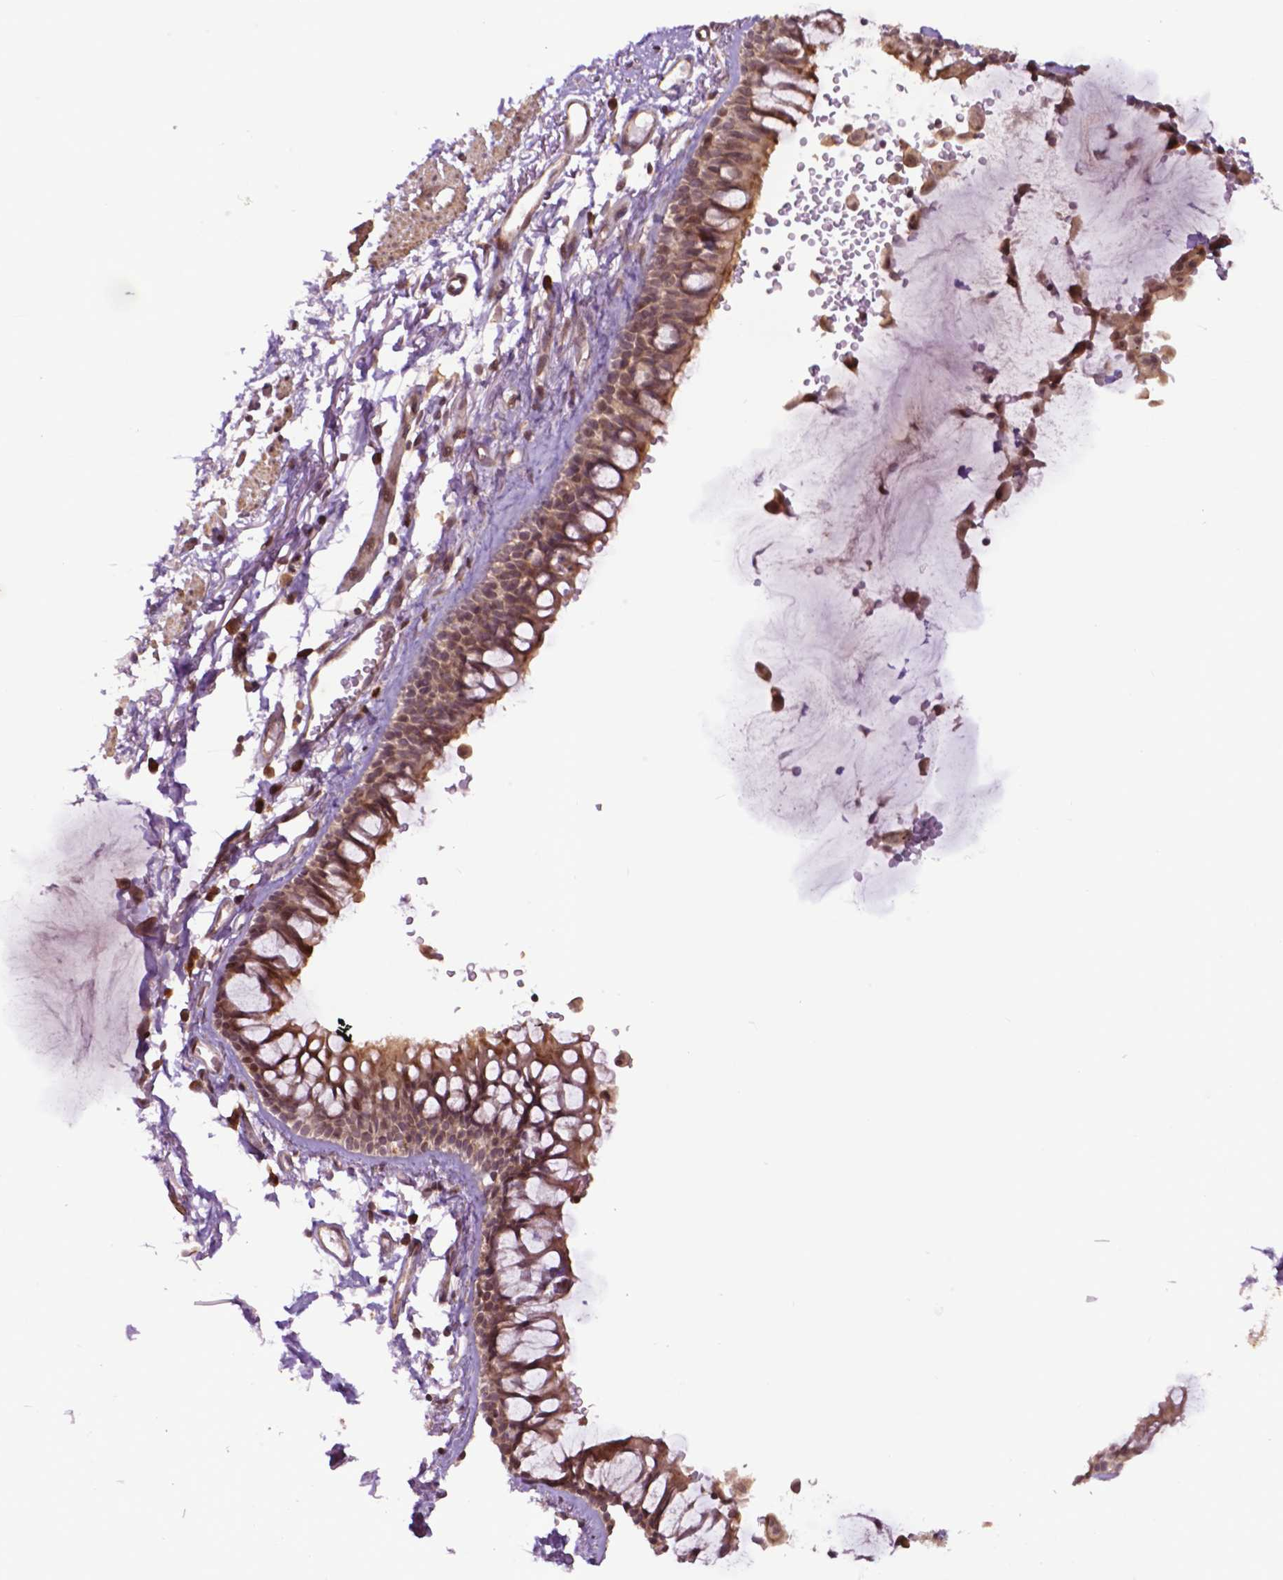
{"staining": {"intensity": "weak", "quantity": ">75%", "location": "cytoplasmic/membranous,nuclear"}, "tissue": "adipose tissue", "cell_type": "Adipocytes", "image_type": "normal", "snomed": [{"axis": "morphology", "description": "Normal tissue, NOS"}, {"axis": "topography", "description": "Cartilage tissue"}, {"axis": "topography", "description": "Bronchus"}], "caption": "Immunohistochemistry (DAB) staining of normal adipose tissue displays weak cytoplasmic/membranous,nuclear protein positivity in about >75% of adipocytes.", "gene": "TMX2", "patient": {"sex": "female", "age": 79}}